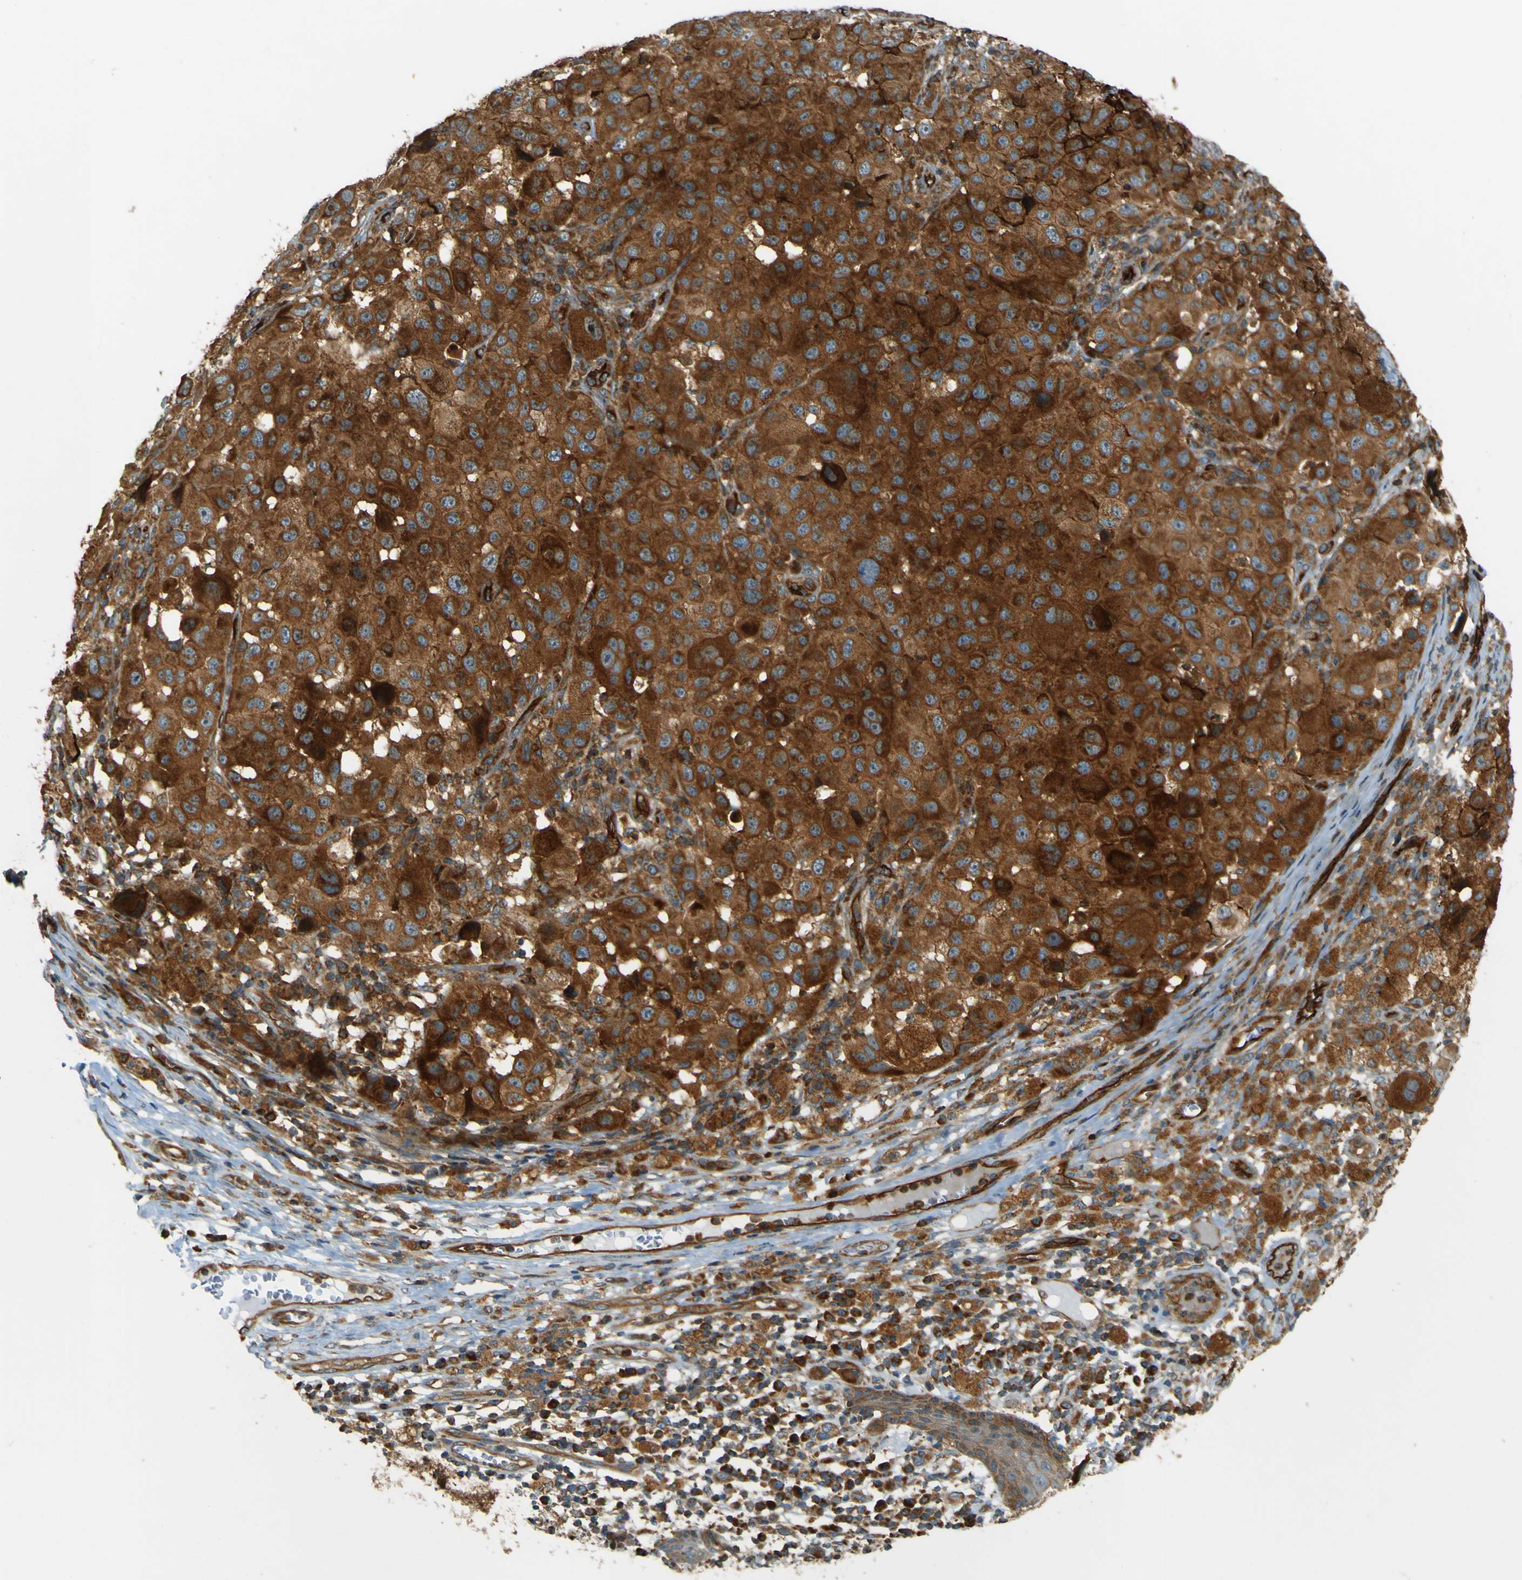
{"staining": {"intensity": "strong", "quantity": ">75%", "location": "cytoplasmic/membranous"}, "tissue": "melanoma", "cell_type": "Tumor cells", "image_type": "cancer", "snomed": [{"axis": "morphology", "description": "Malignant melanoma, NOS"}, {"axis": "topography", "description": "Skin"}], "caption": "This is a photomicrograph of immunohistochemistry (IHC) staining of malignant melanoma, which shows strong positivity in the cytoplasmic/membranous of tumor cells.", "gene": "DNAJC5", "patient": {"sex": "male", "age": 96}}